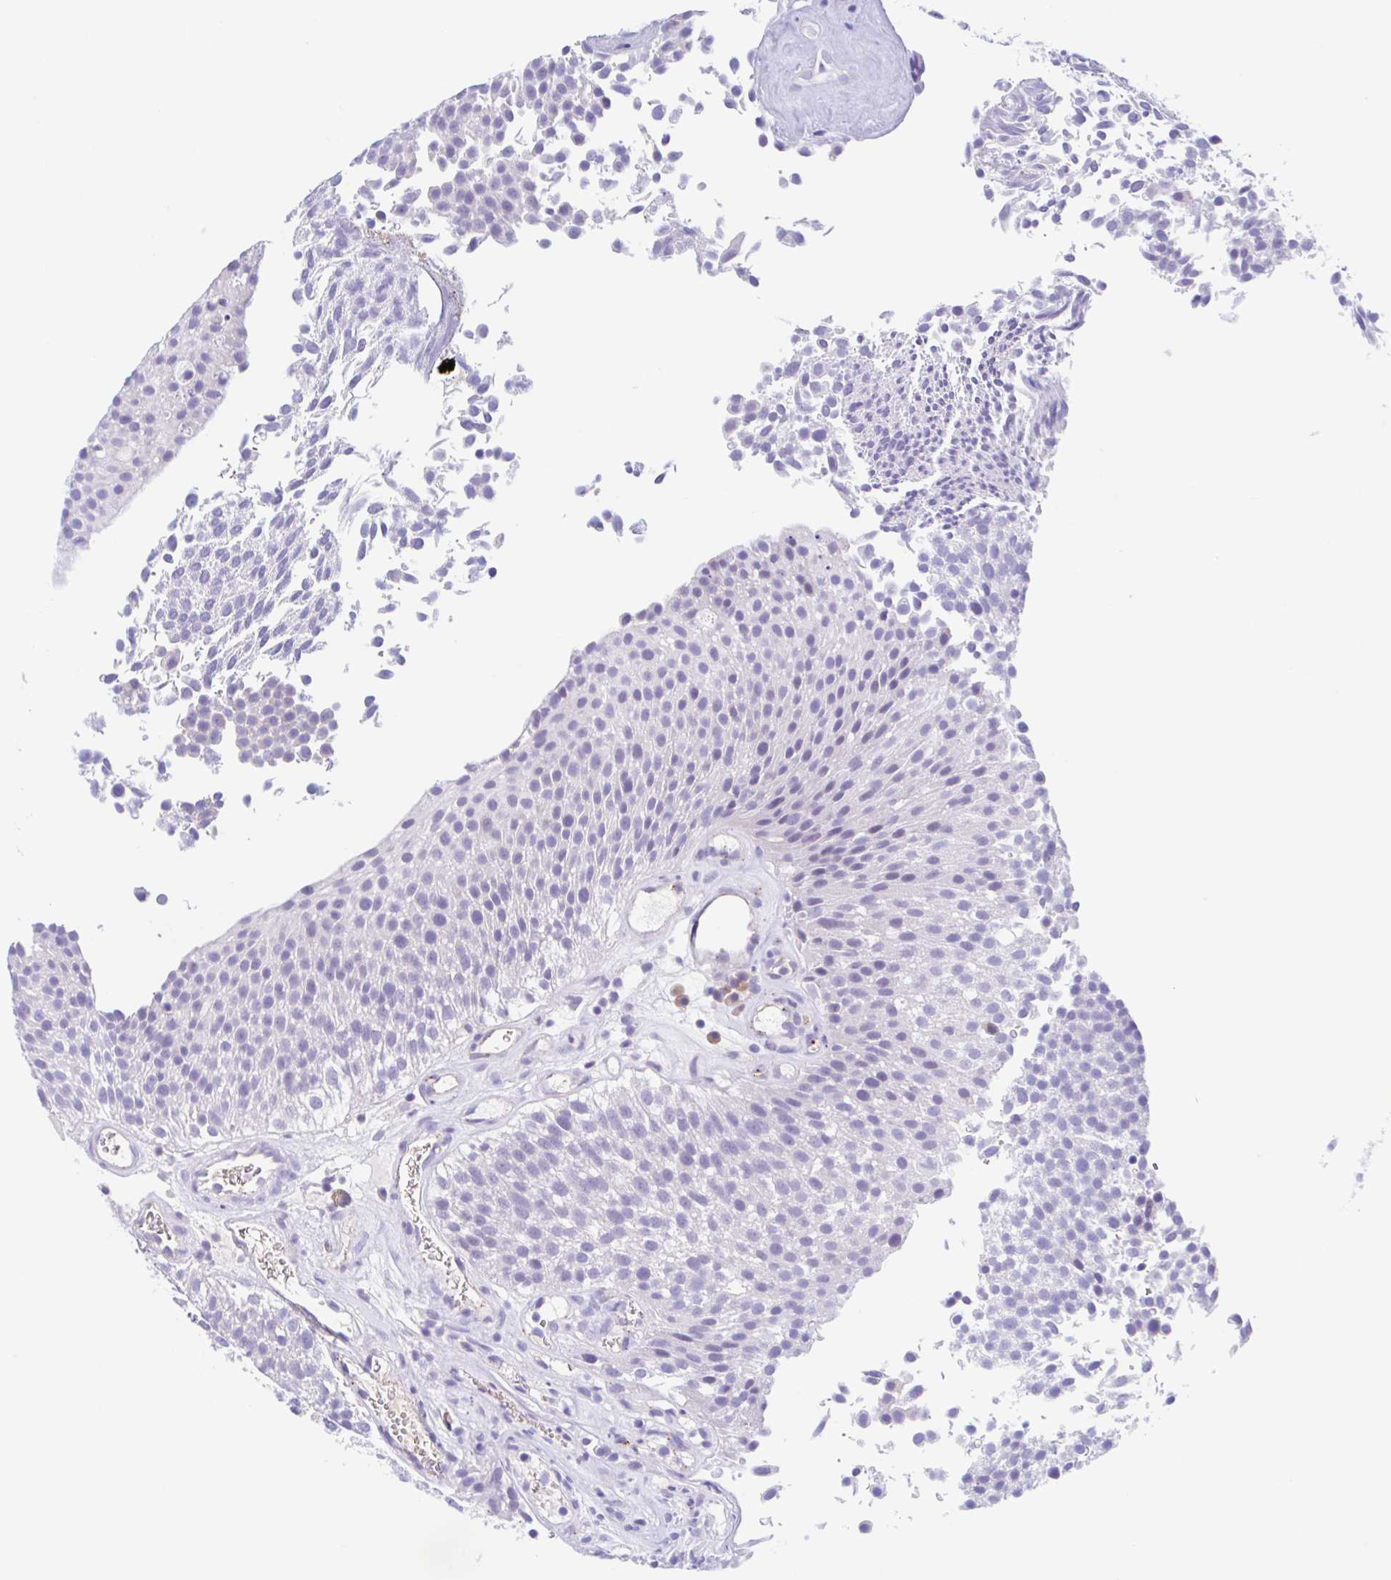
{"staining": {"intensity": "negative", "quantity": "none", "location": "none"}, "tissue": "urothelial cancer", "cell_type": "Tumor cells", "image_type": "cancer", "snomed": [{"axis": "morphology", "description": "Urothelial carcinoma, Low grade"}, {"axis": "topography", "description": "Urinary bladder"}], "caption": "This photomicrograph is of urothelial carcinoma (low-grade) stained with immunohistochemistry (IHC) to label a protein in brown with the nuclei are counter-stained blue. There is no staining in tumor cells. The staining was performed using DAB to visualize the protein expression in brown, while the nuclei were stained in blue with hematoxylin (Magnification: 20x).", "gene": "ANKRD9", "patient": {"sex": "female", "age": 79}}